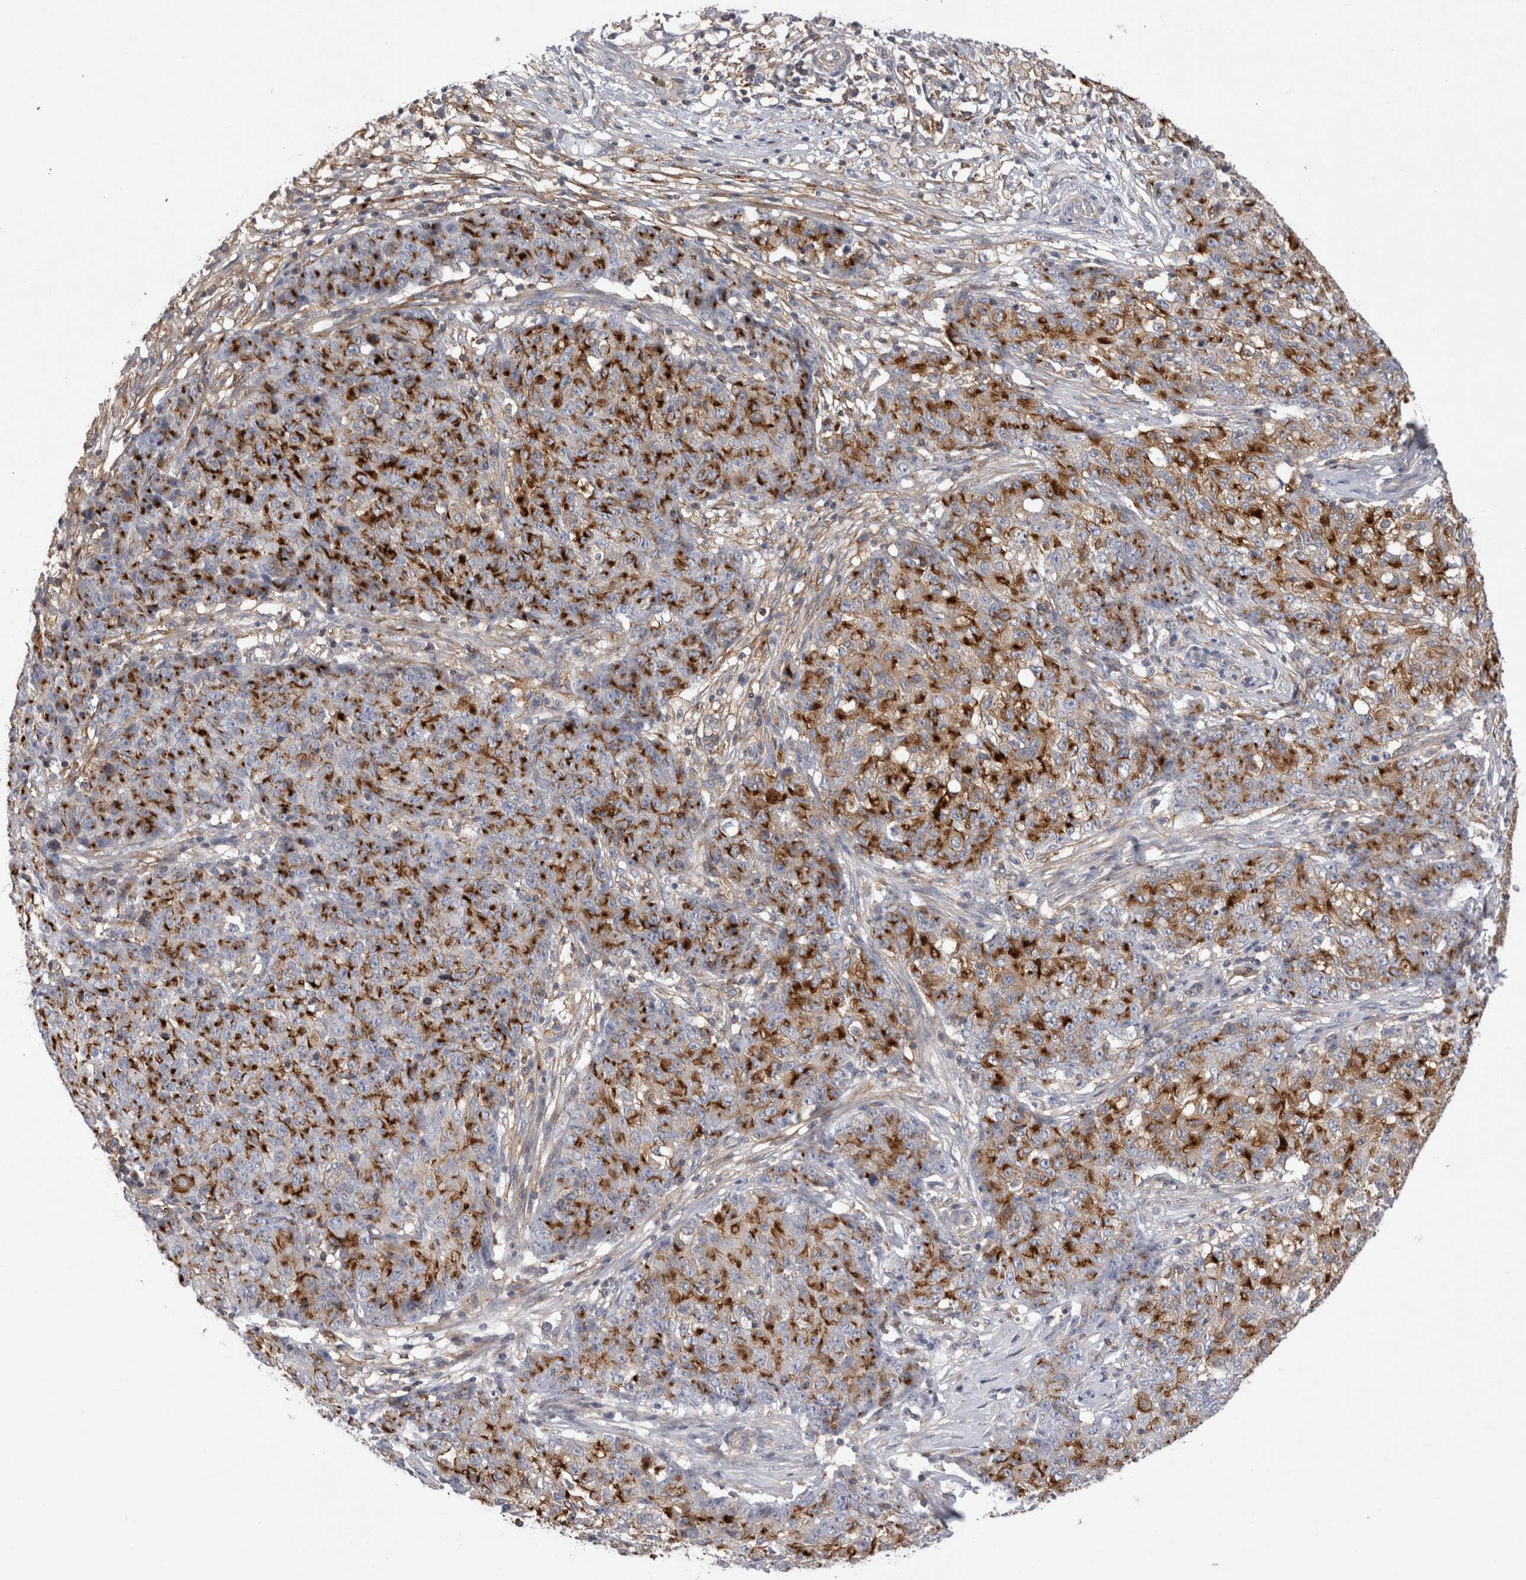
{"staining": {"intensity": "strong", "quantity": ">75%", "location": "cytoplasmic/membranous"}, "tissue": "ovarian cancer", "cell_type": "Tumor cells", "image_type": "cancer", "snomed": [{"axis": "morphology", "description": "Carcinoma, endometroid"}, {"axis": "topography", "description": "Ovary"}], "caption": "Immunohistochemistry photomicrograph of ovarian cancer (endometroid carcinoma) stained for a protein (brown), which reveals high levels of strong cytoplasmic/membranous staining in approximately >75% of tumor cells.", "gene": "RAB11FIP1", "patient": {"sex": "female", "age": 42}}